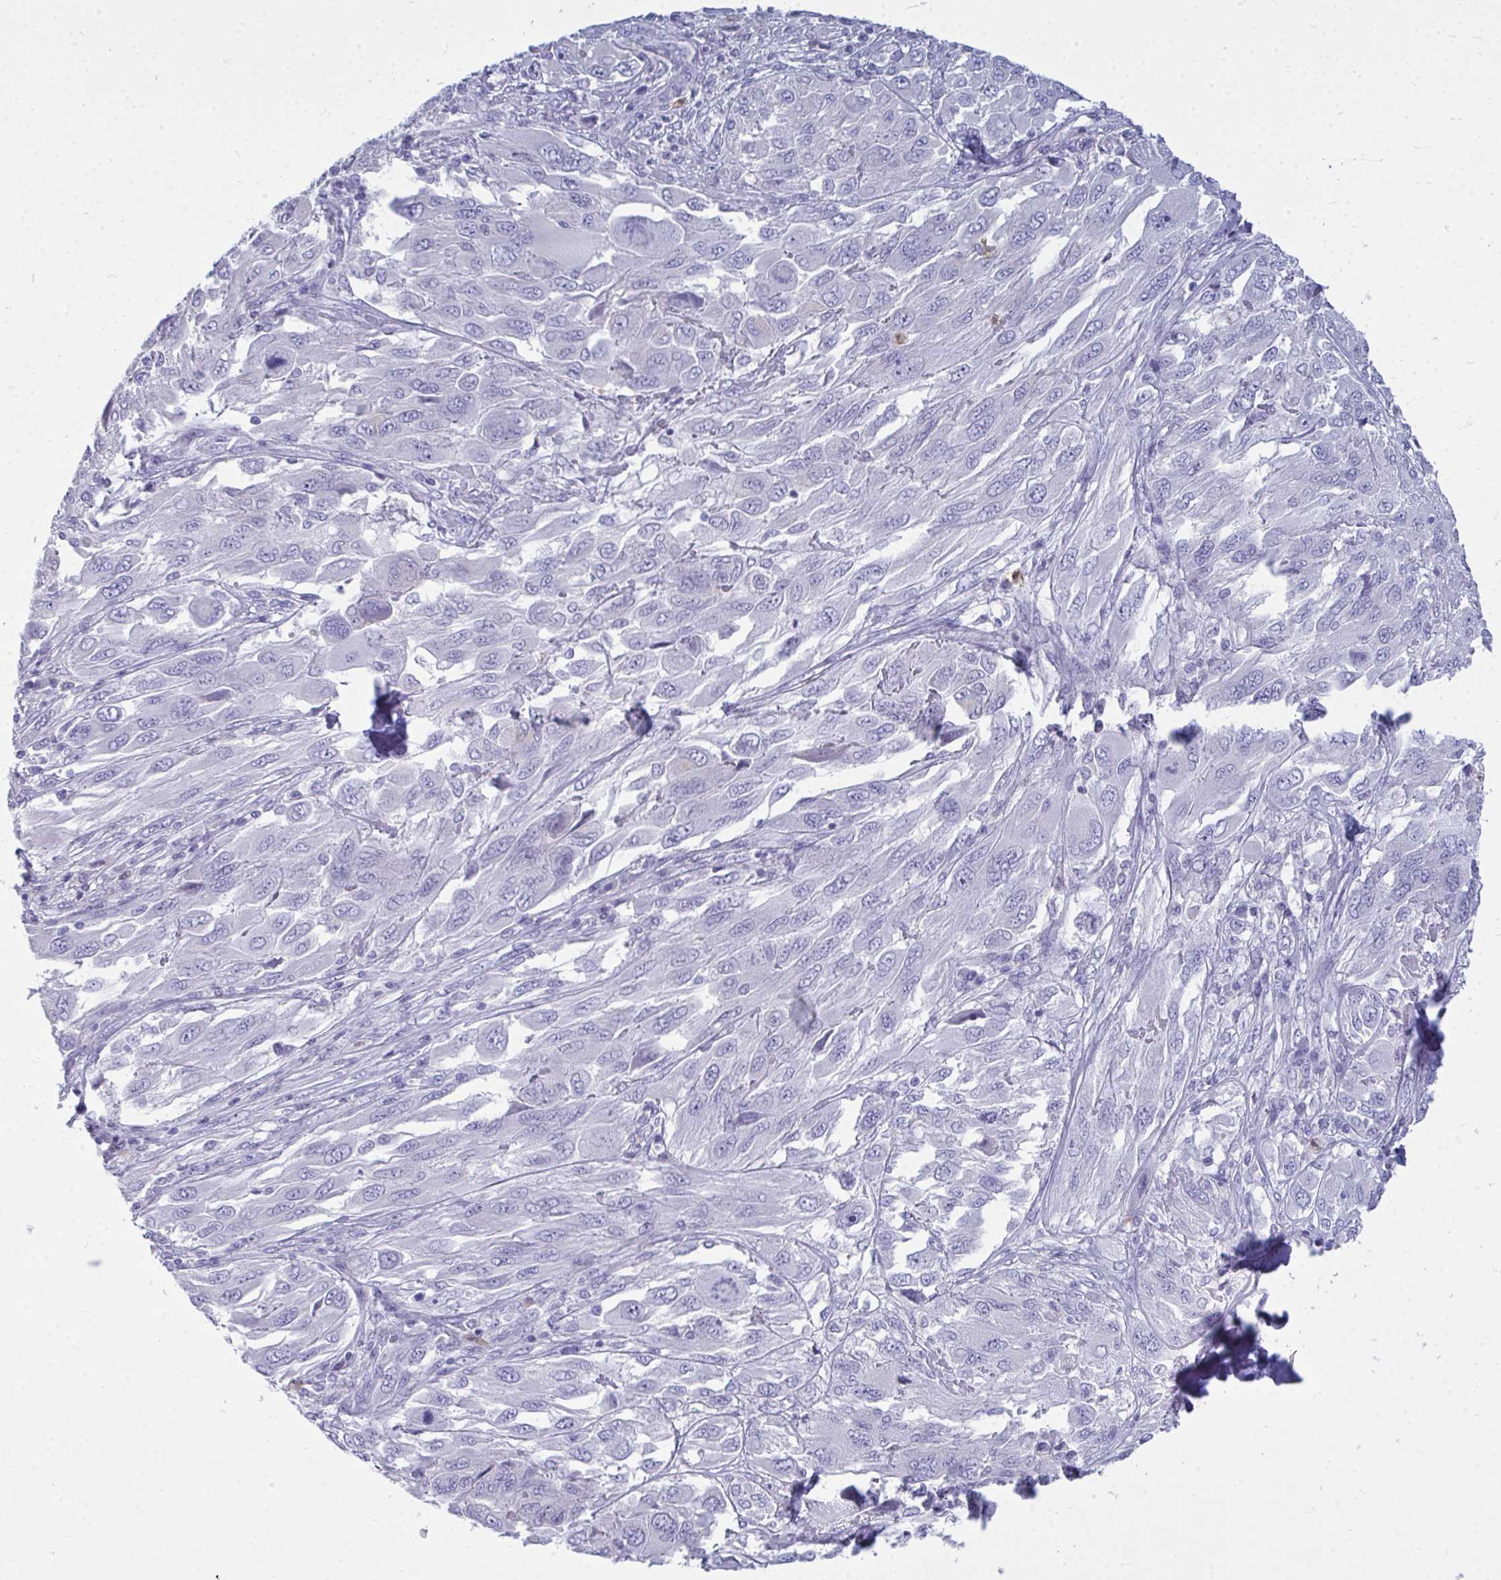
{"staining": {"intensity": "negative", "quantity": "none", "location": "none"}, "tissue": "melanoma", "cell_type": "Tumor cells", "image_type": "cancer", "snomed": [{"axis": "morphology", "description": "Malignant melanoma, NOS"}, {"axis": "topography", "description": "Skin"}], "caption": "The photomicrograph exhibits no staining of tumor cells in melanoma. (Brightfield microscopy of DAB (3,3'-diaminobenzidine) immunohistochemistry (IHC) at high magnification).", "gene": "SERPINB10", "patient": {"sex": "female", "age": 91}}